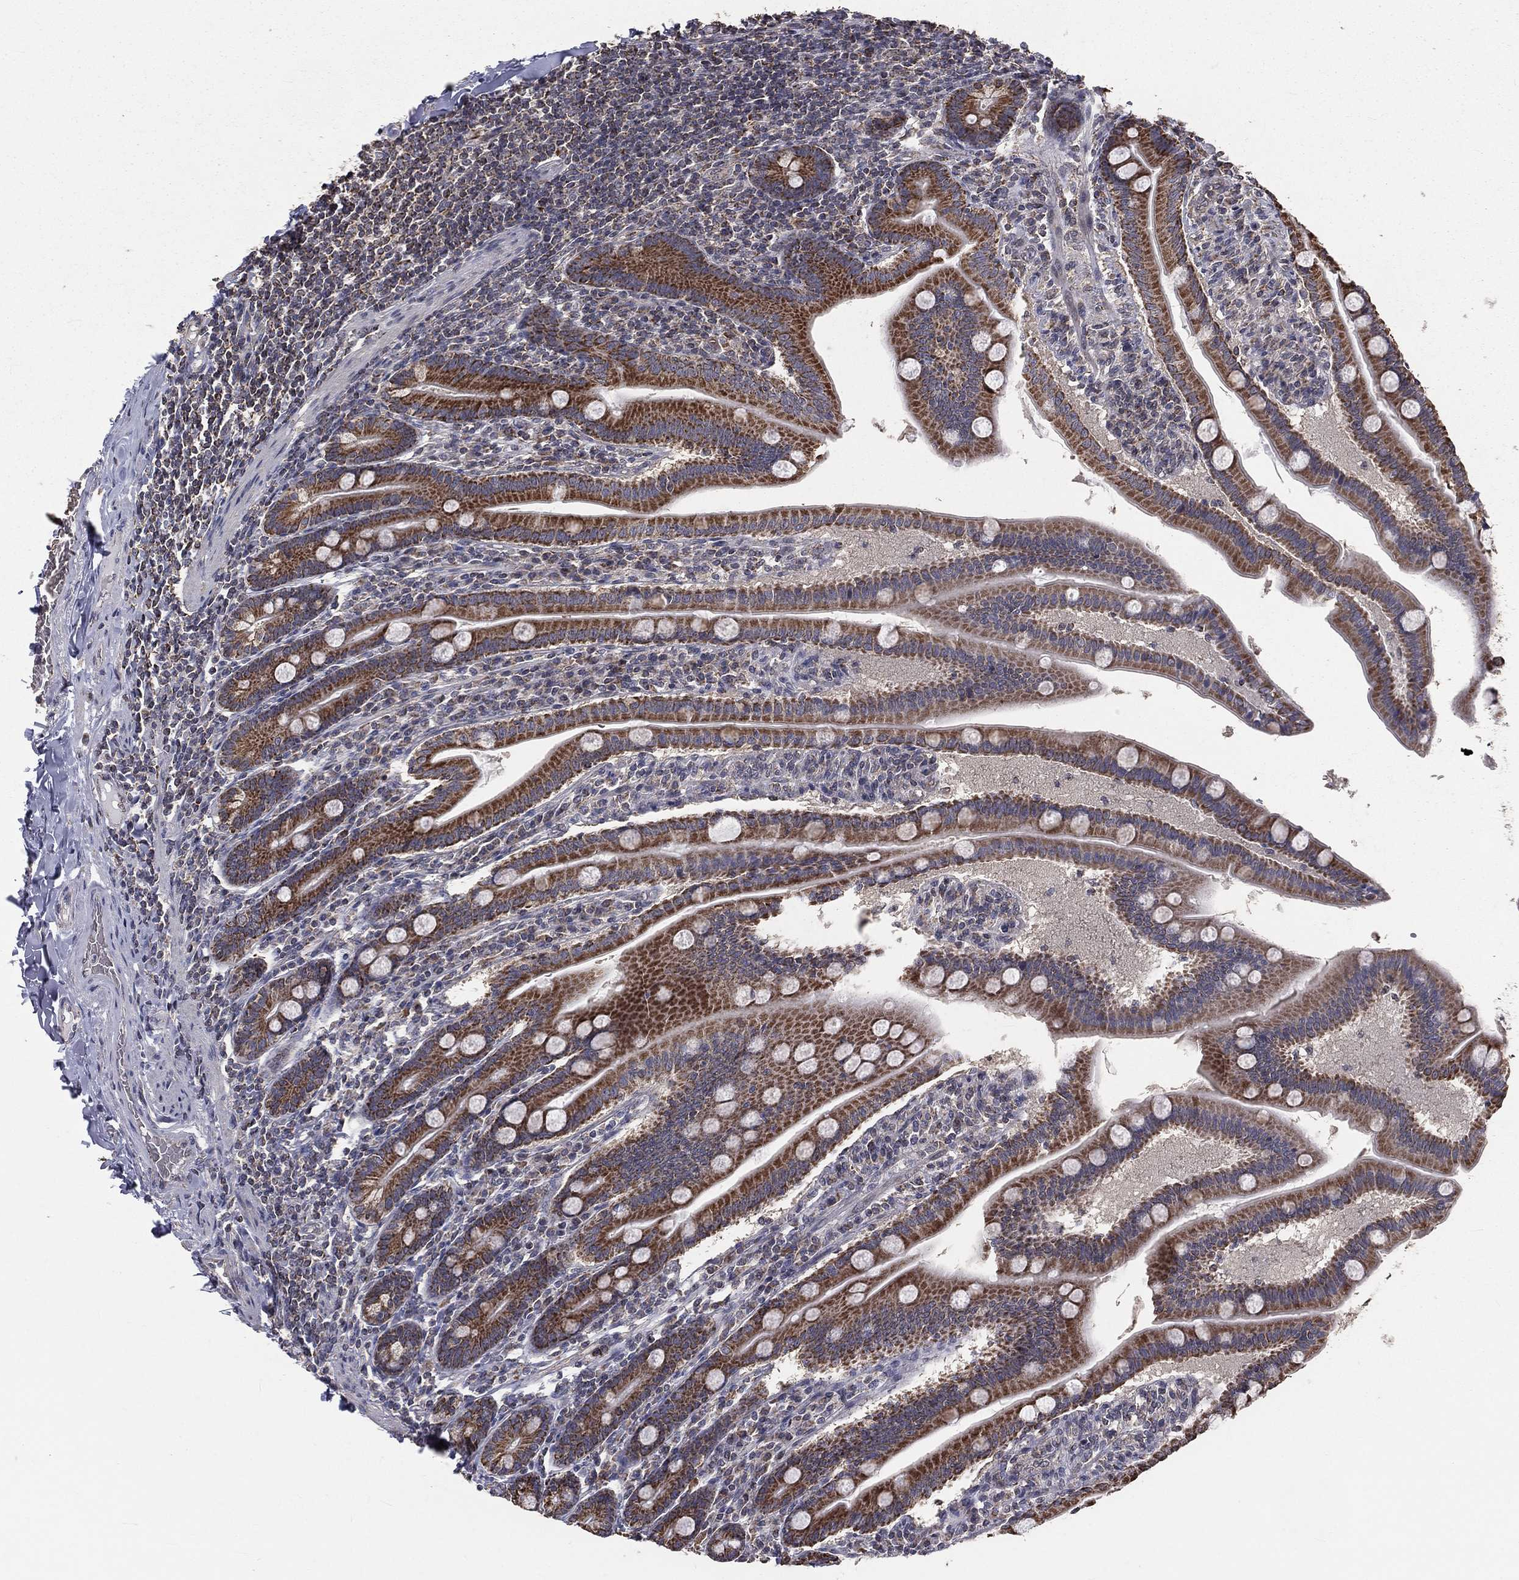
{"staining": {"intensity": "strong", "quantity": "25%-75%", "location": "cytoplasmic/membranous"}, "tissue": "small intestine", "cell_type": "Glandular cells", "image_type": "normal", "snomed": [{"axis": "morphology", "description": "Normal tissue, NOS"}, {"axis": "topography", "description": "Small intestine"}], "caption": "Small intestine stained with DAB immunohistochemistry exhibits high levels of strong cytoplasmic/membranous positivity in about 25%-75% of glandular cells.", "gene": "MRPL46", "patient": {"sex": "male", "age": 66}}